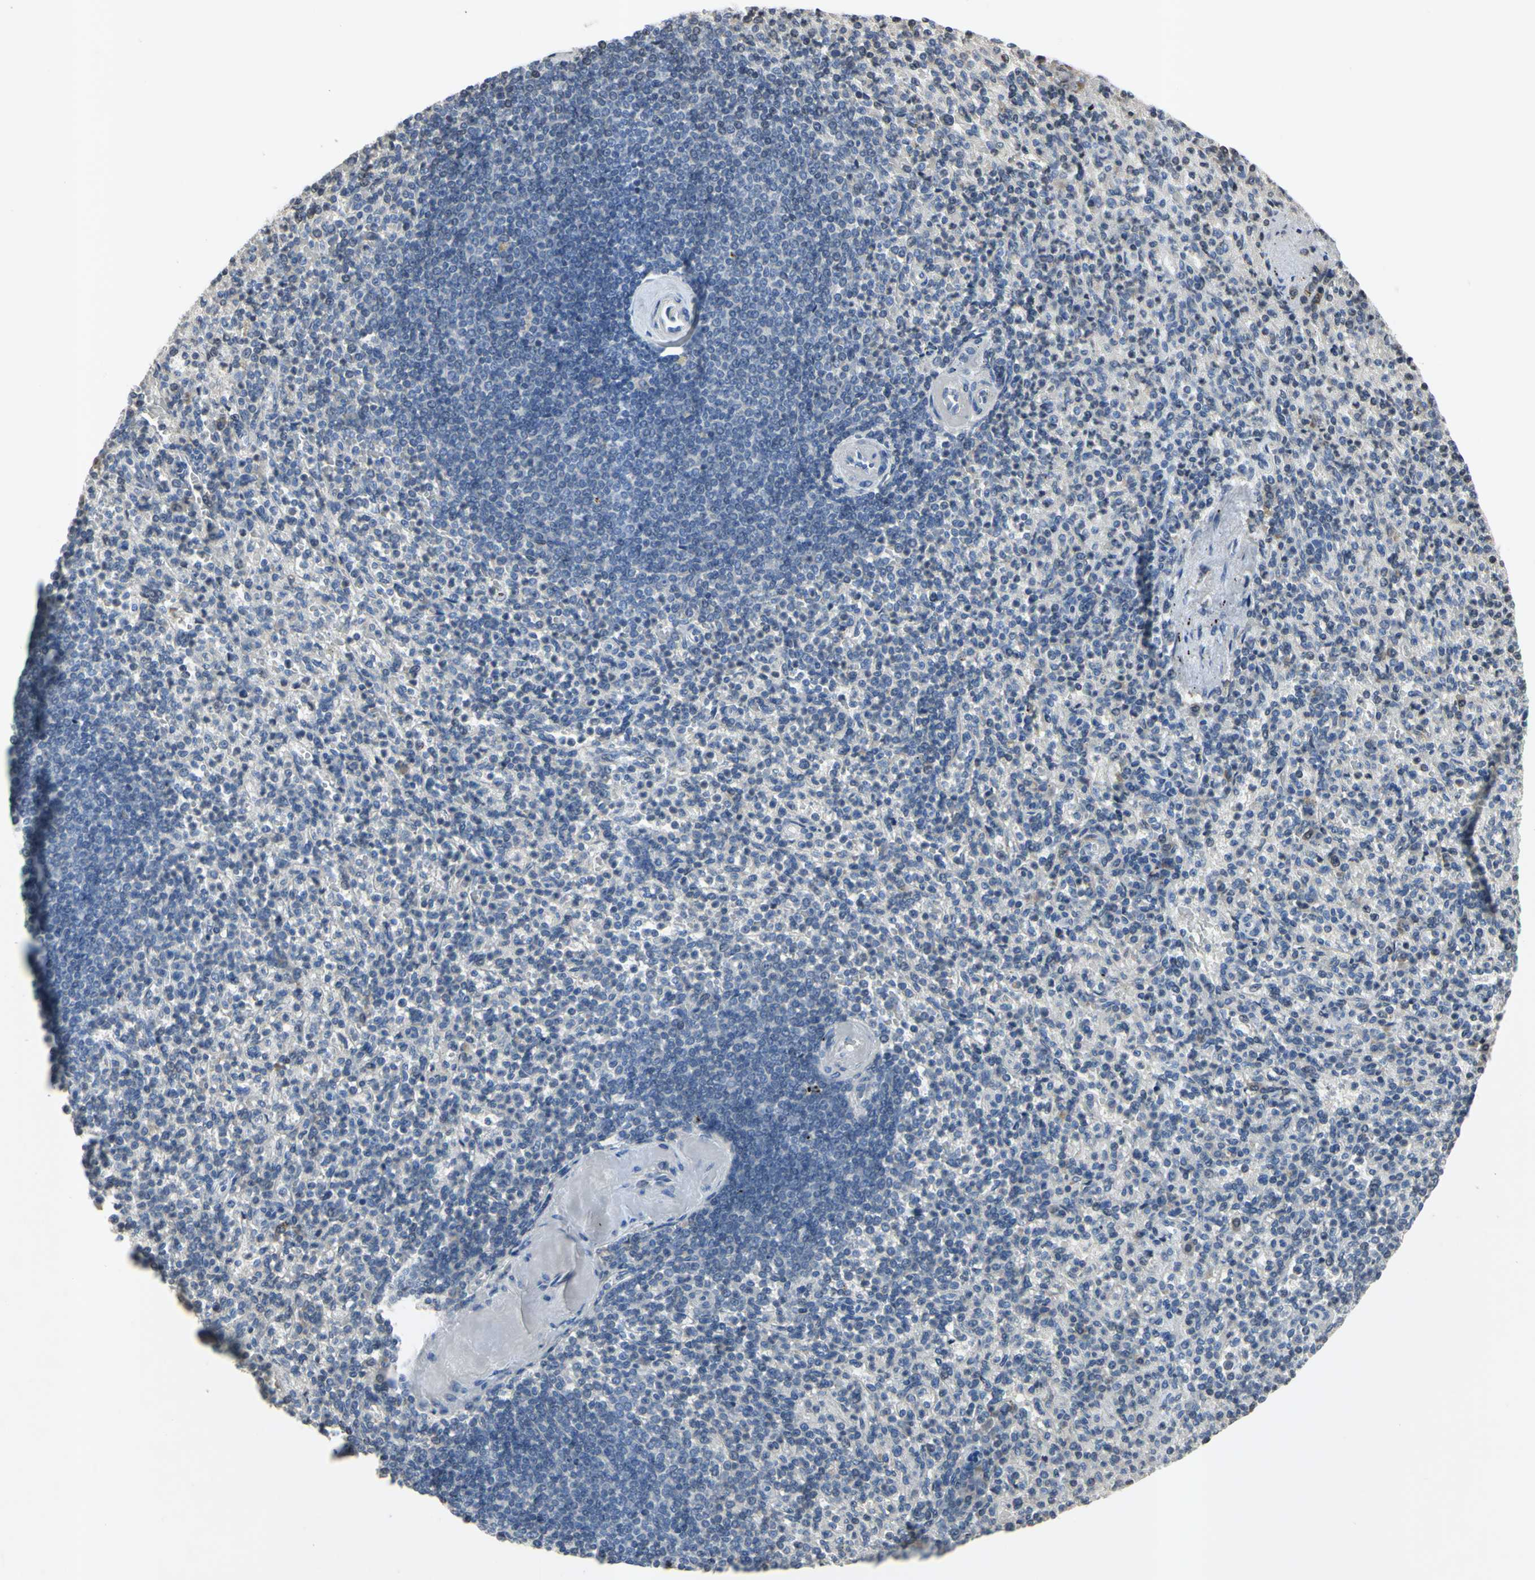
{"staining": {"intensity": "negative", "quantity": "none", "location": "none"}, "tissue": "spleen", "cell_type": "Cells in red pulp", "image_type": "normal", "snomed": [{"axis": "morphology", "description": "Normal tissue, NOS"}, {"axis": "topography", "description": "Spleen"}], "caption": "Photomicrograph shows no protein expression in cells in red pulp of unremarkable spleen. The staining is performed using DAB brown chromogen with nuclei counter-stained in using hematoxylin.", "gene": "ARG1", "patient": {"sex": "female", "age": 74}}